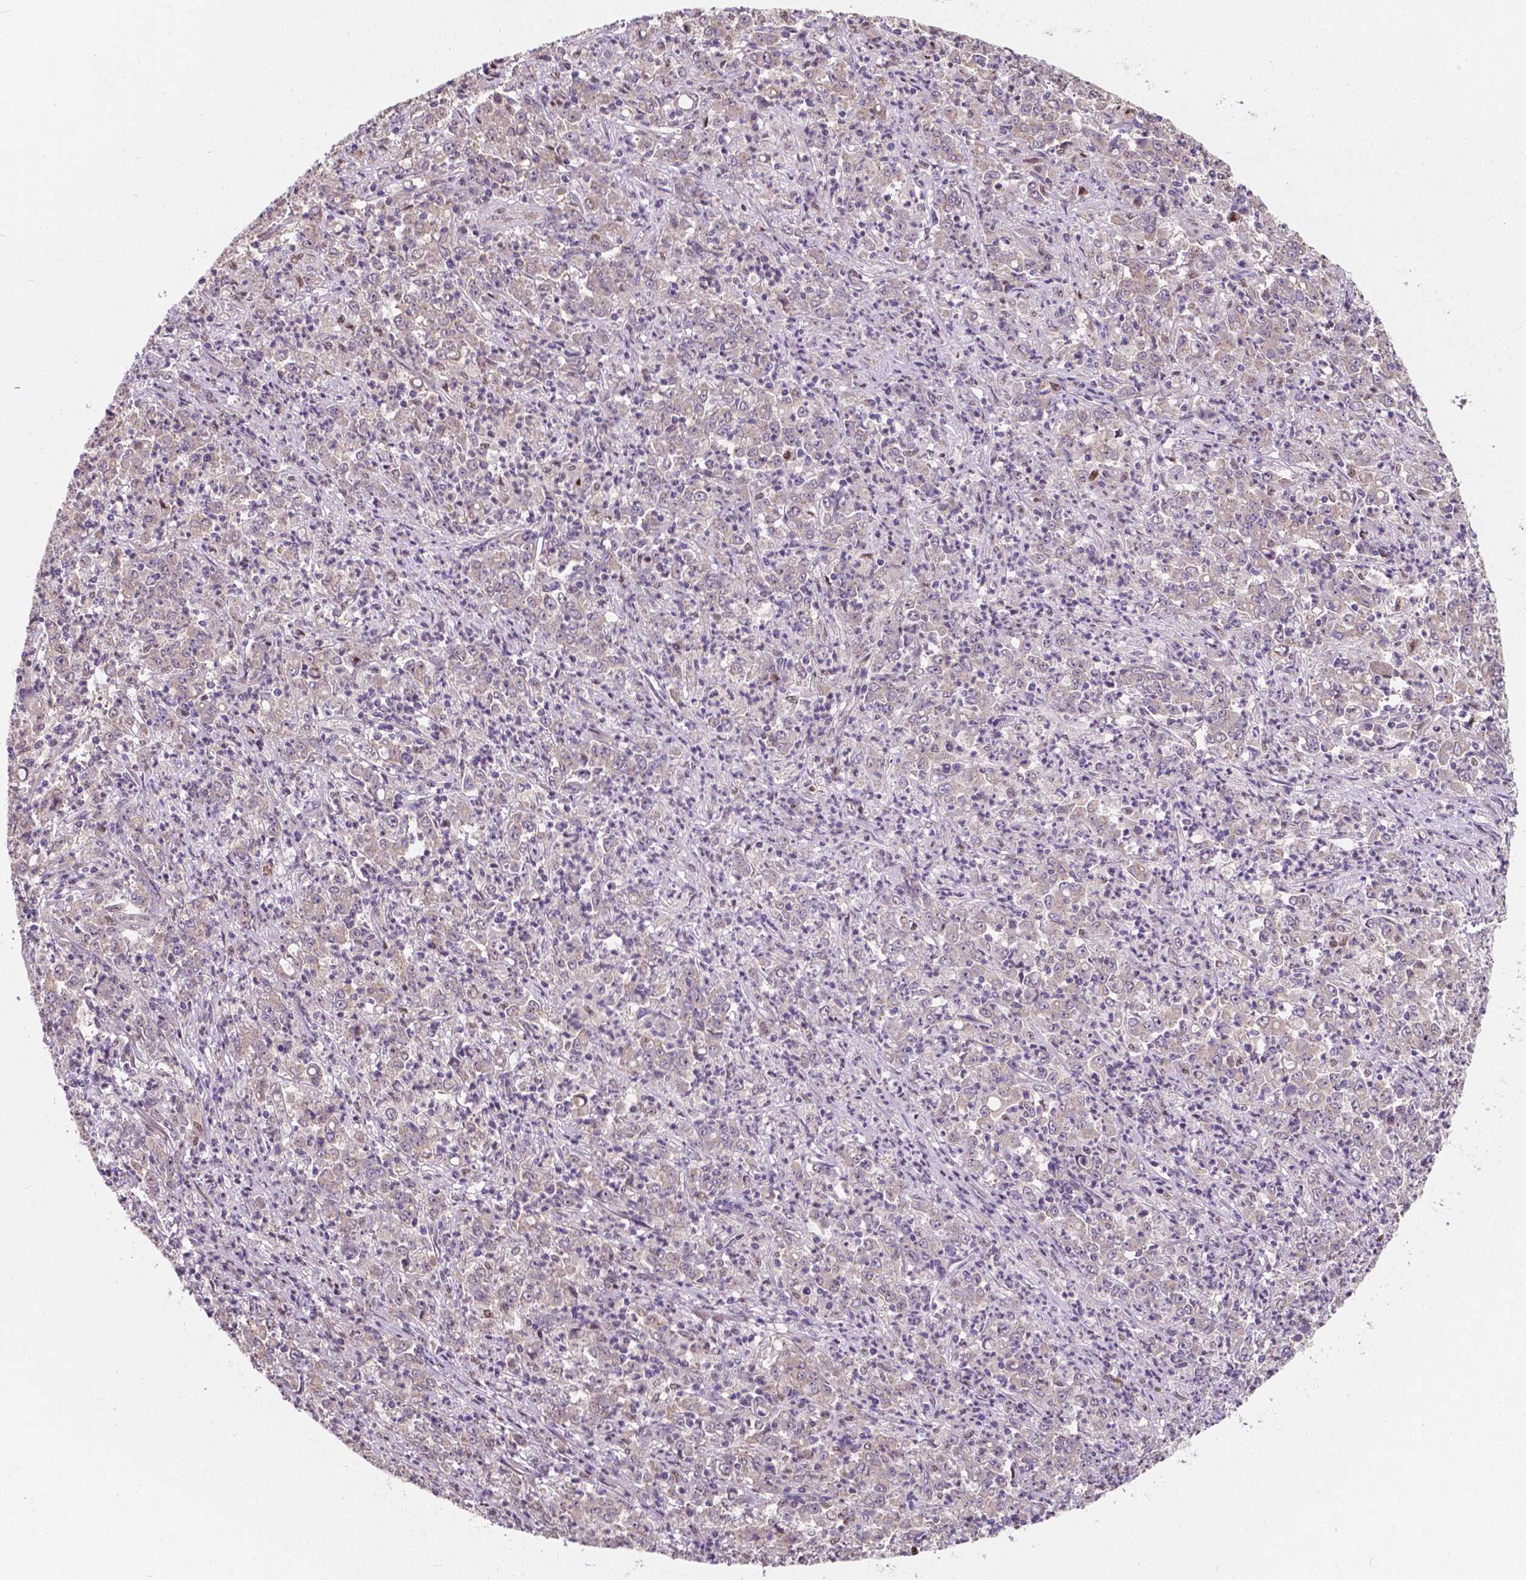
{"staining": {"intensity": "negative", "quantity": "none", "location": "none"}, "tissue": "stomach cancer", "cell_type": "Tumor cells", "image_type": "cancer", "snomed": [{"axis": "morphology", "description": "Adenocarcinoma, NOS"}, {"axis": "topography", "description": "Stomach, lower"}], "caption": "An IHC micrograph of stomach cancer is shown. There is no staining in tumor cells of stomach cancer.", "gene": "DUSP16", "patient": {"sex": "female", "age": 71}}